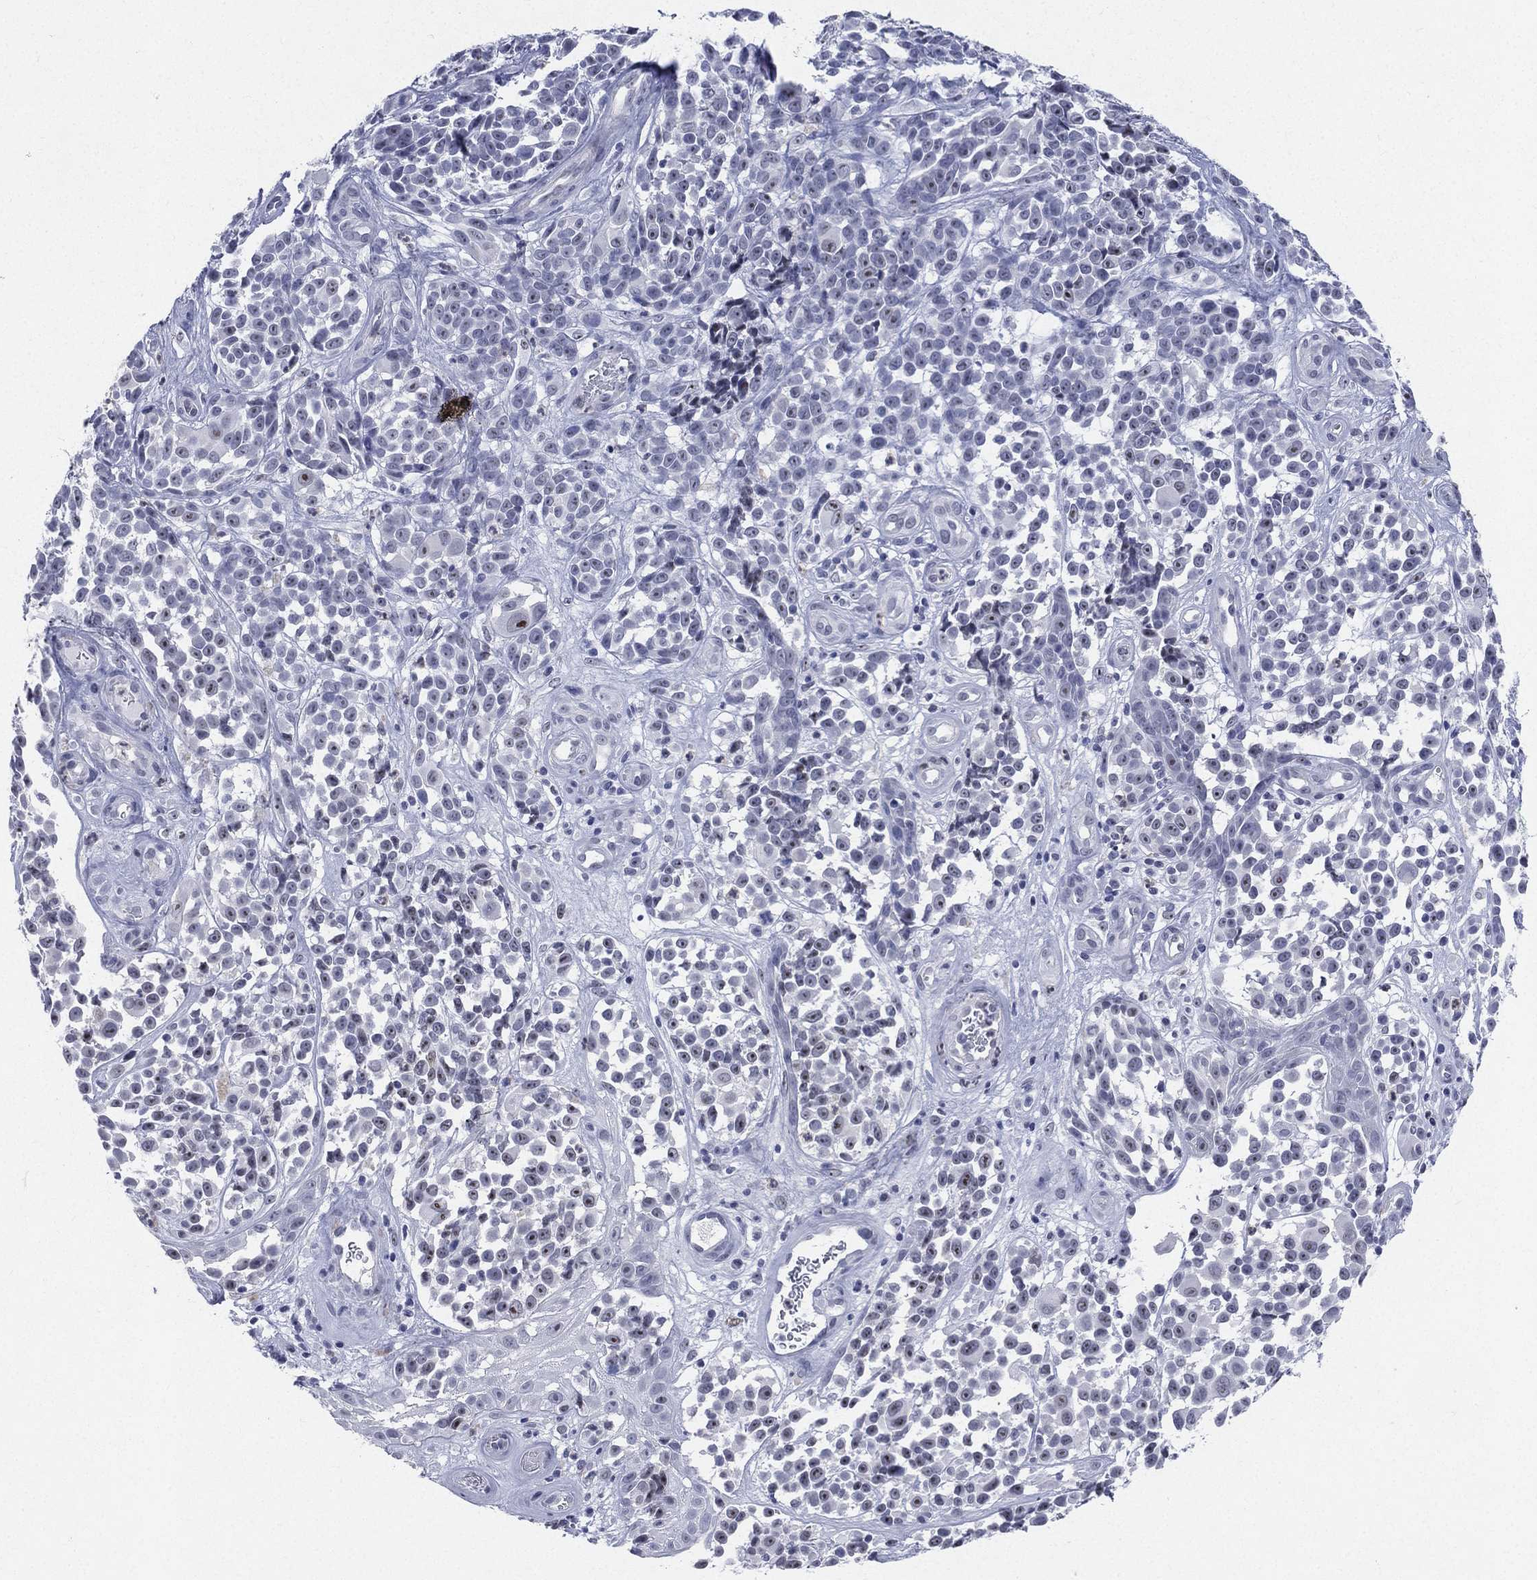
{"staining": {"intensity": "weak", "quantity": "25%-75%", "location": "nuclear"}, "tissue": "melanoma", "cell_type": "Tumor cells", "image_type": "cancer", "snomed": [{"axis": "morphology", "description": "Malignant melanoma, NOS"}, {"axis": "topography", "description": "Skin"}], "caption": "A high-resolution photomicrograph shows immunohistochemistry (IHC) staining of melanoma, which exhibits weak nuclear expression in approximately 25%-75% of tumor cells.", "gene": "CD22", "patient": {"sex": "female", "age": 88}}